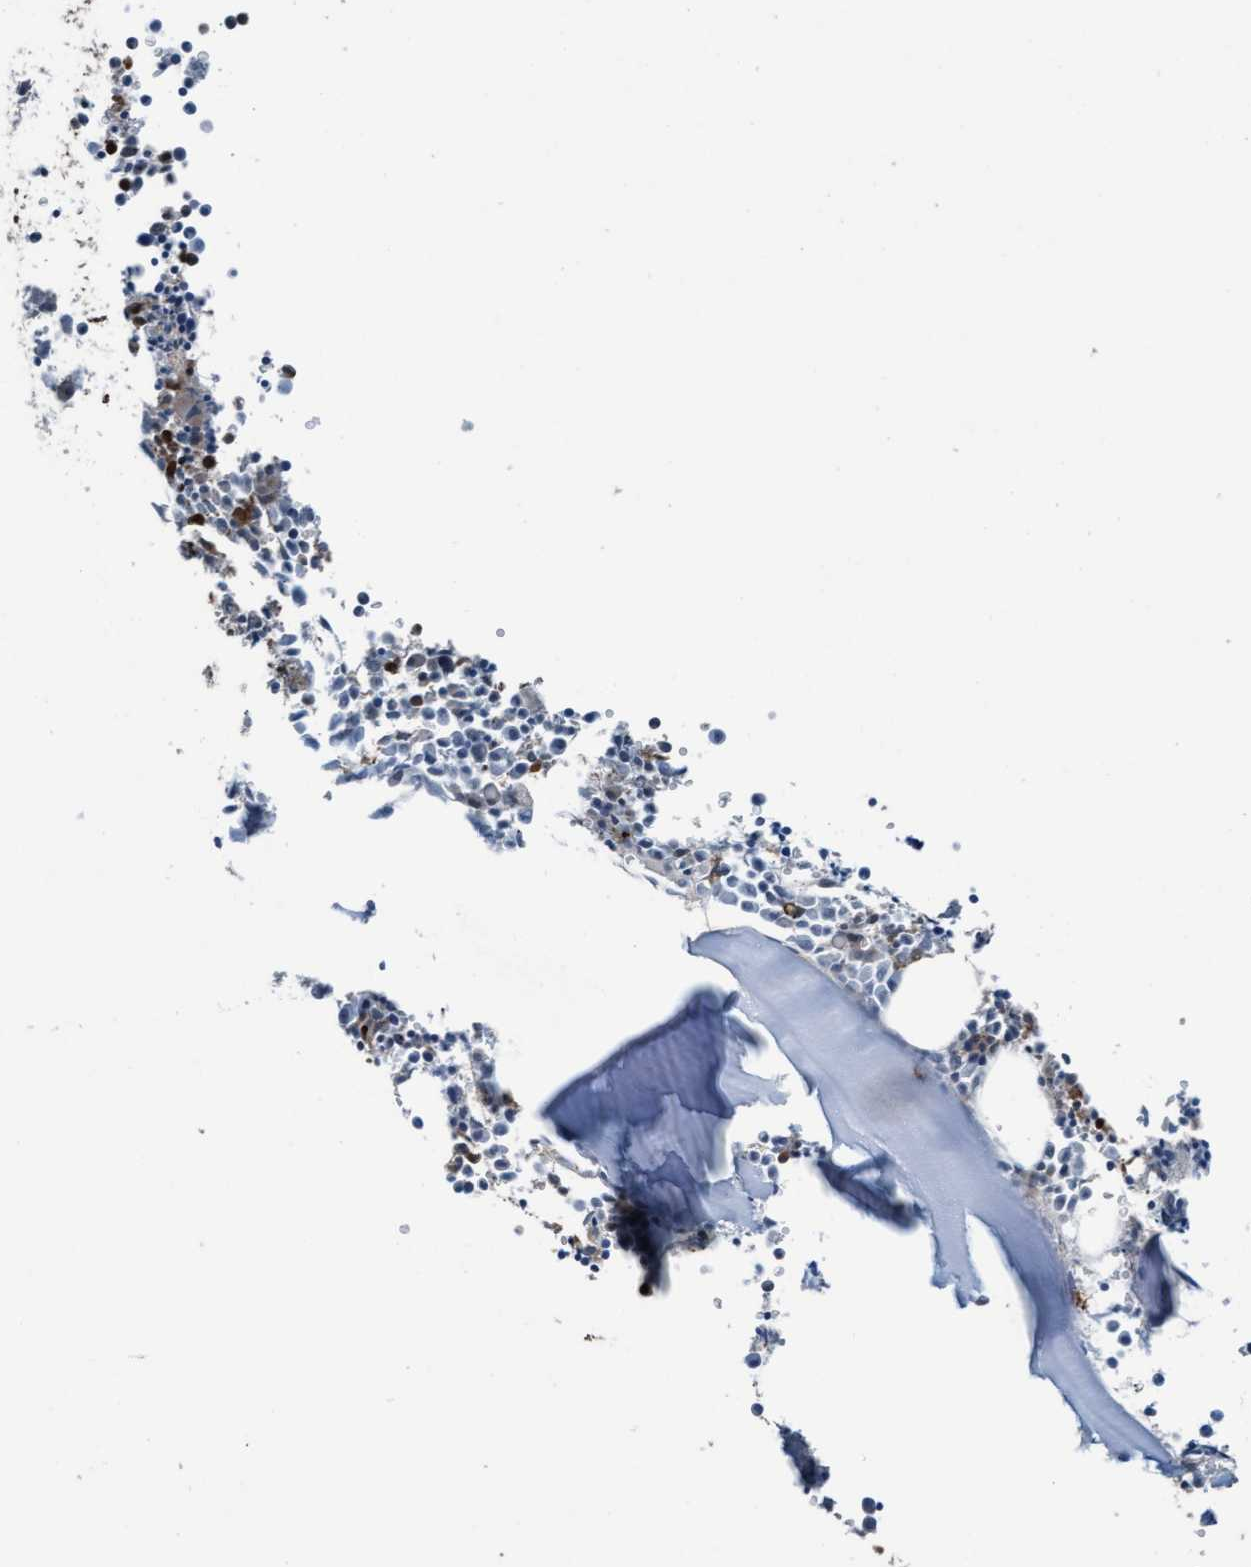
{"staining": {"intensity": "strong", "quantity": "<25%", "location": "cytoplasmic/membranous,nuclear"}, "tissue": "bone marrow", "cell_type": "Hematopoietic cells", "image_type": "normal", "snomed": [{"axis": "morphology", "description": "Normal tissue, NOS"}, {"axis": "morphology", "description": "Inflammation, NOS"}, {"axis": "topography", "description": "Bone marrow"}], "caption": "Immunohistochemical staining of normal human bone marrow shows medium levels of strong cytoplasmic/membranous,nuclear expression in about <25% of hematopoietic cells.", "gene": "PLXNB2", "patient": {"sex": "male", "age": 31}}